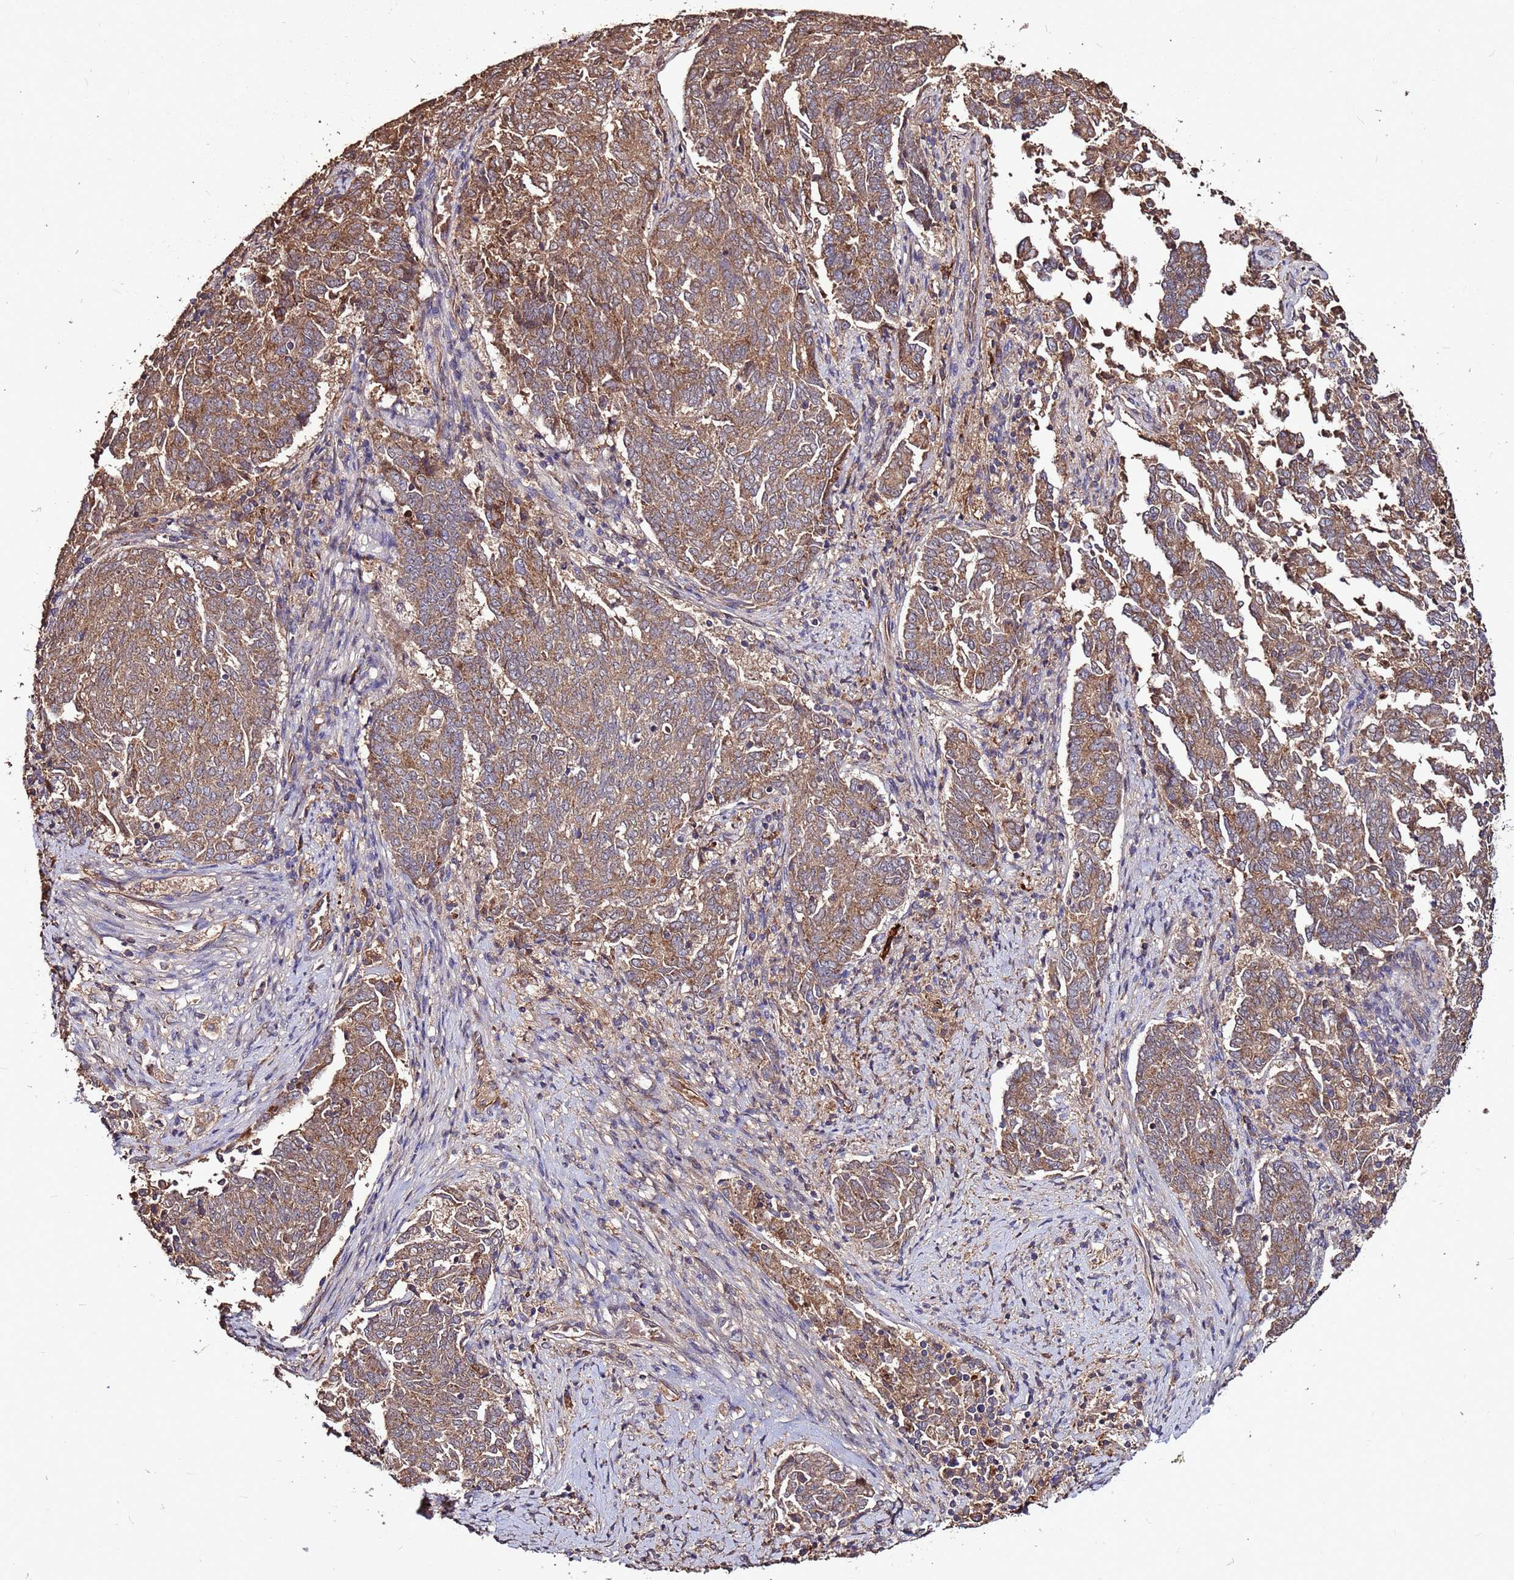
{"staining": {"intensity": "moderate", "quantity": ">75%", "location": "cytoplasmic/membranous"}, "tissue": "endometrial cancer", "cell_type": "Tumor cells", "image_type": "cancer", "snomed": [{"axis": "morphology", "description": "Adenocarcinoma, NOS"}, {"axis": "topography", "description": "Endometrium"}], "caption": "Endometrial cancer (adenocarcinoma) tissue displays moderate cytoplasmic/membranous positivity in approximately >75% of tumor cells (DAB = brown stain, brightfield microscopy at high magnification).", "gene": "RPS15A", "patient": {"sex": "female", "age": 80}}